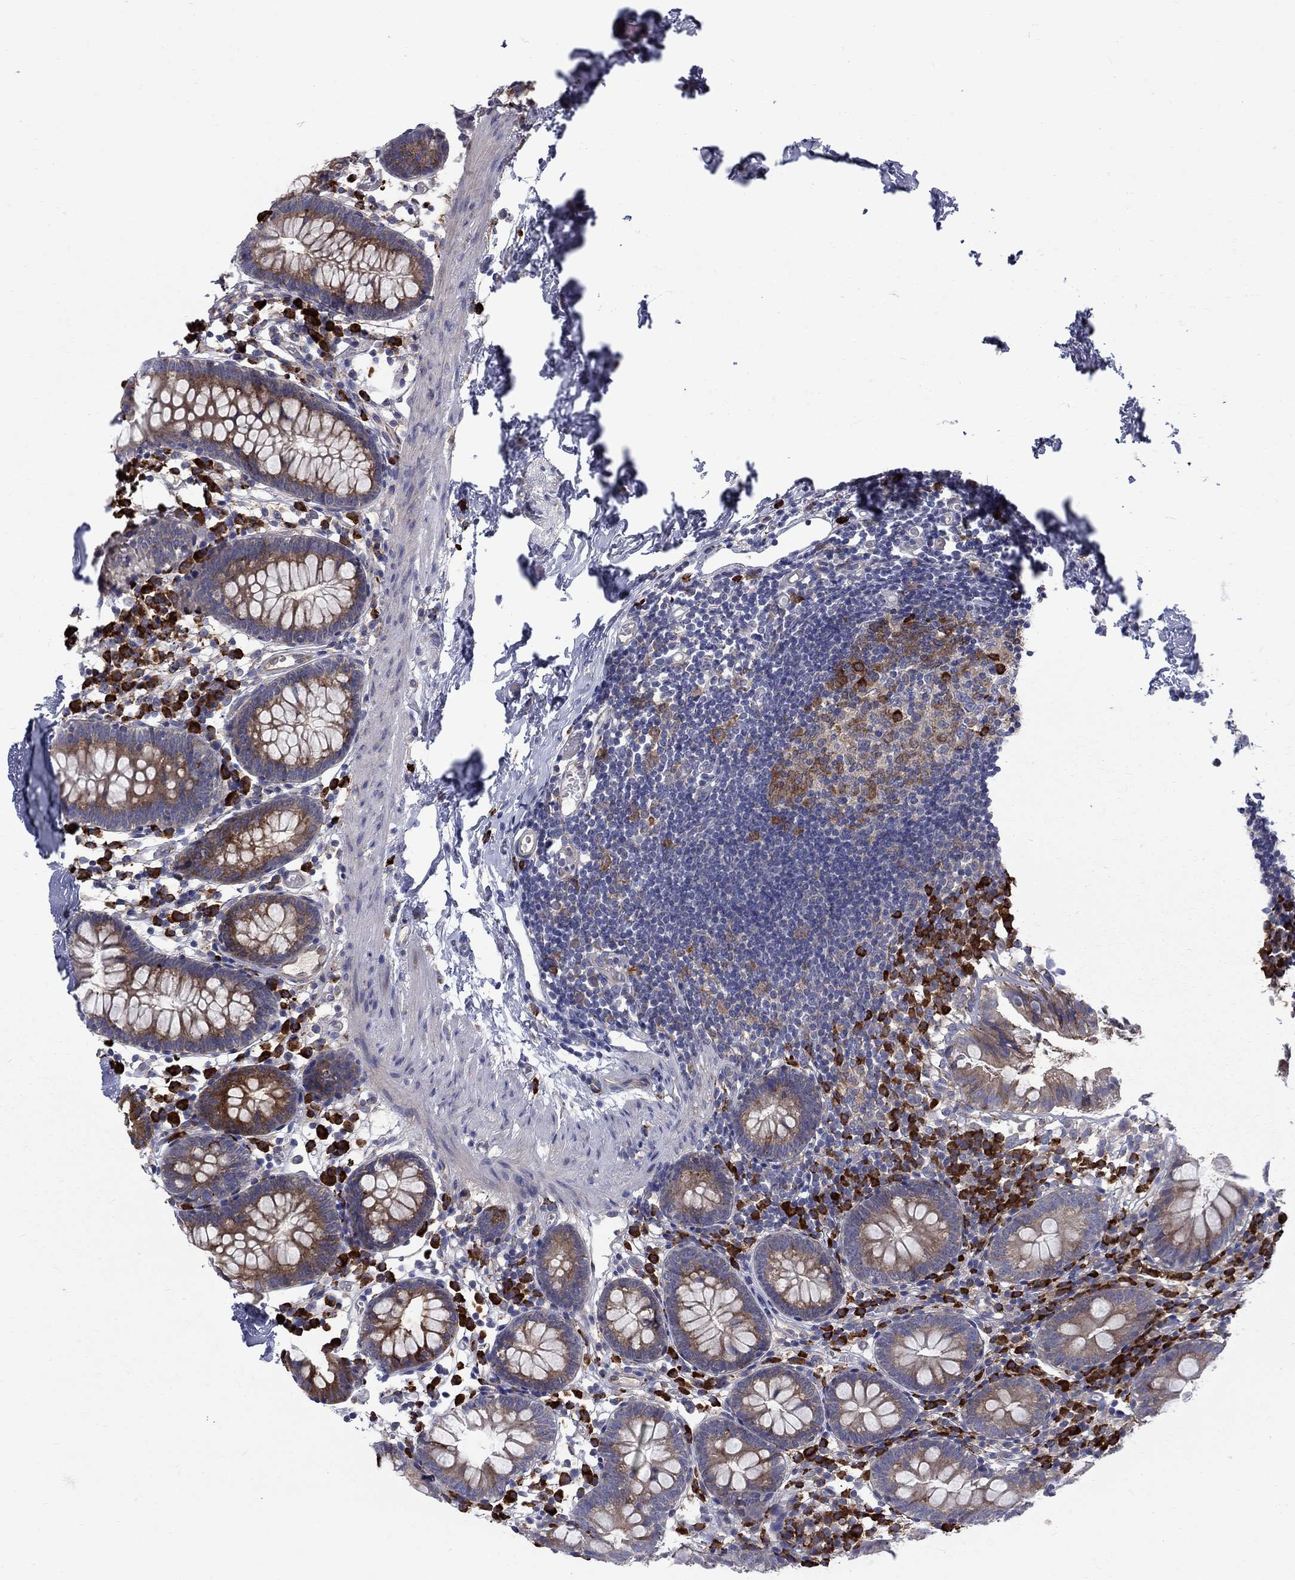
{"staining": {"intensity": "strong", "quantity": "25%-75%", "location": "cytoplasmic/membranous"}, "tissue": "small intestine", "cell_type": "Glandular cells", "image_type": "normal", "snomed": [{"axis": "morphology", "description": "Normal tissue, NOS"}, {"axis": "topography", "description": "Small intestine"}], "caption": "This is a micrograph of IHC staining of normal small intestine, which shows strong staining in the cytoplasmic/membranous of glandular cells.", "gene": "ASNS", "patient": {"sex": "female", "age": 90}}